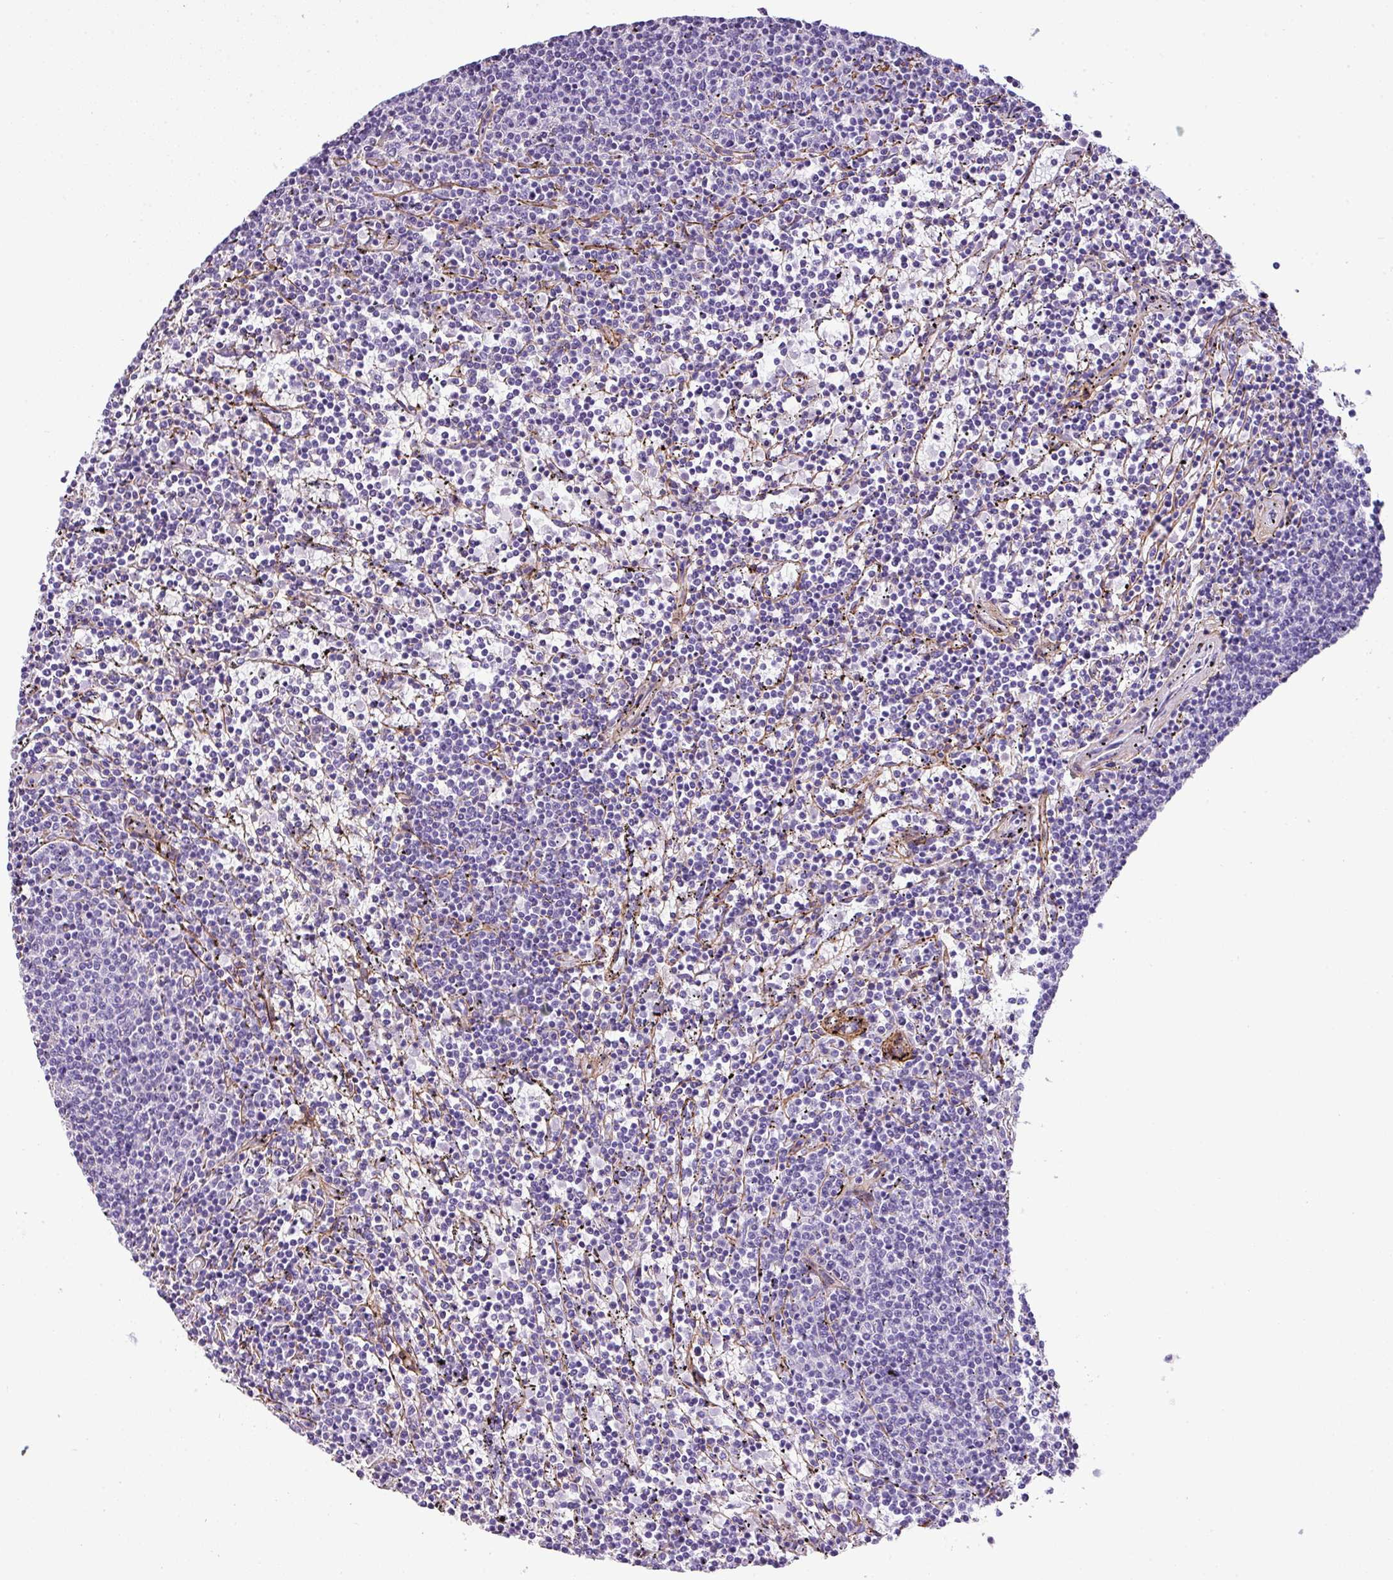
{"staining": {"intensity": "negative", "quantity": "none", "location": "none"}, "tissue": "lymphoma", "cell_type": "Tumor cells", "image_type": "cancer", "snomed": [{"axis": "morphology", "description": "Malignant lymphoma, non-Hodgkin's type, Low grade"}, {"axis": "topography", "description": "Spleen"}], "caption": "DAB (3,3'-diaminobenzidine) immunohistochemical staining of human malignant lymphoma, non-Hodgkin's type (low-grade) demonstrates no significant staining in tumor cells. (Stains: DAB (3,3'-diaminobenzidine) IHC with hematoxylin counter stain, Microscopy: brightfield microscopy at high magnification).", "gene": "PARD6G", "patient": {"sex": "female", "age": 50}}